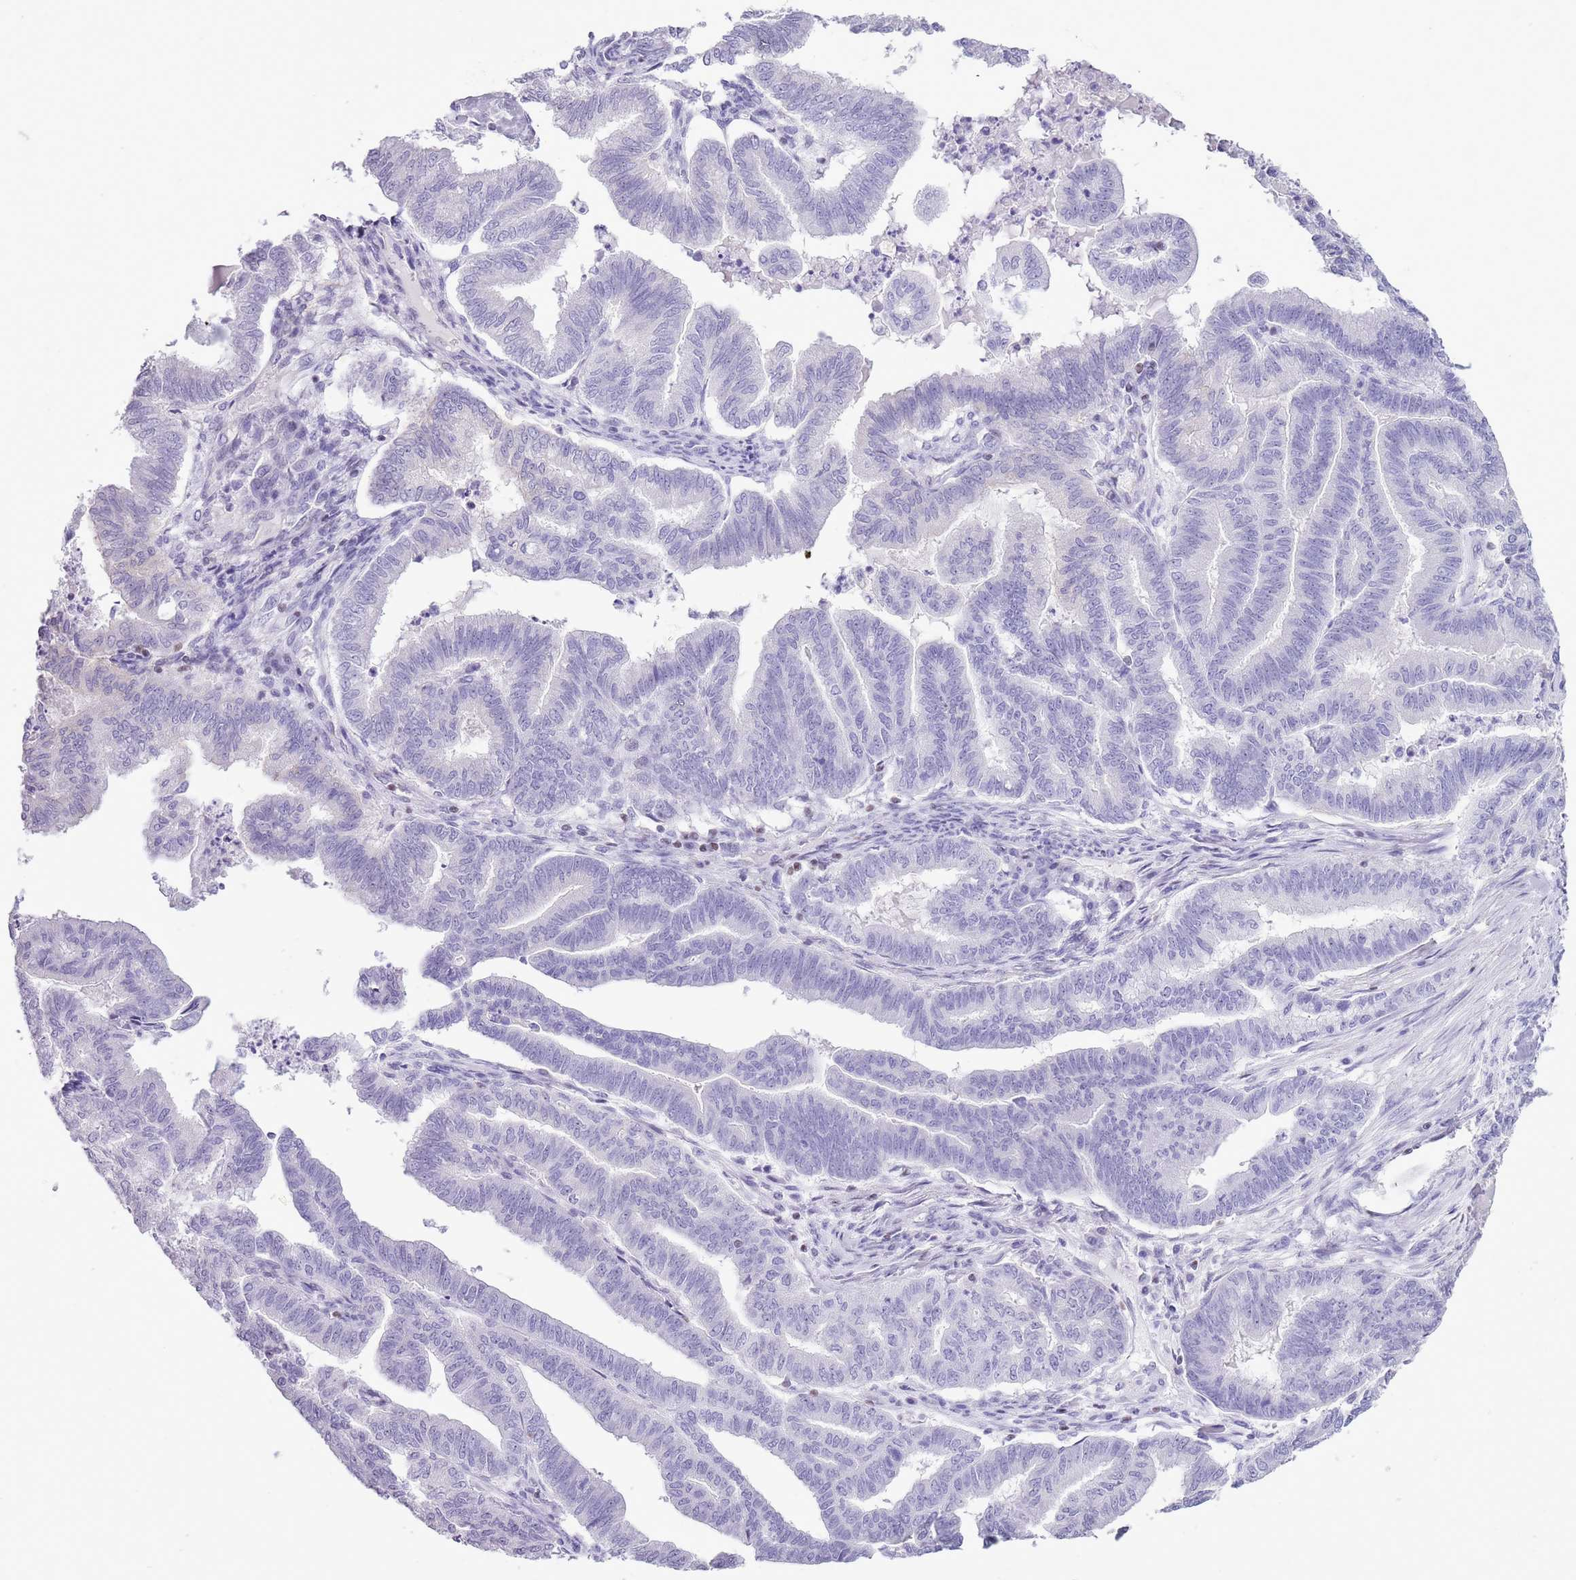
{"staining": {"intensity": "negative", "quantity": "none", "location": "none"}, "tissue": "endometrial cancer", "cell_type": "Tumor cells", "image_type": "cancer", "snomed": [{"axis": "morphology", "description": "Adenocarcinoma, NOS"}, {"axis": "topography", "description": "Endometrium"}], "caption": "Endometrial cancer was stained to show a protein in brown. There is no significant staining in tumor cells.", "gene": "BCL11B", "patient": {"sex": "female", "age": 79}}